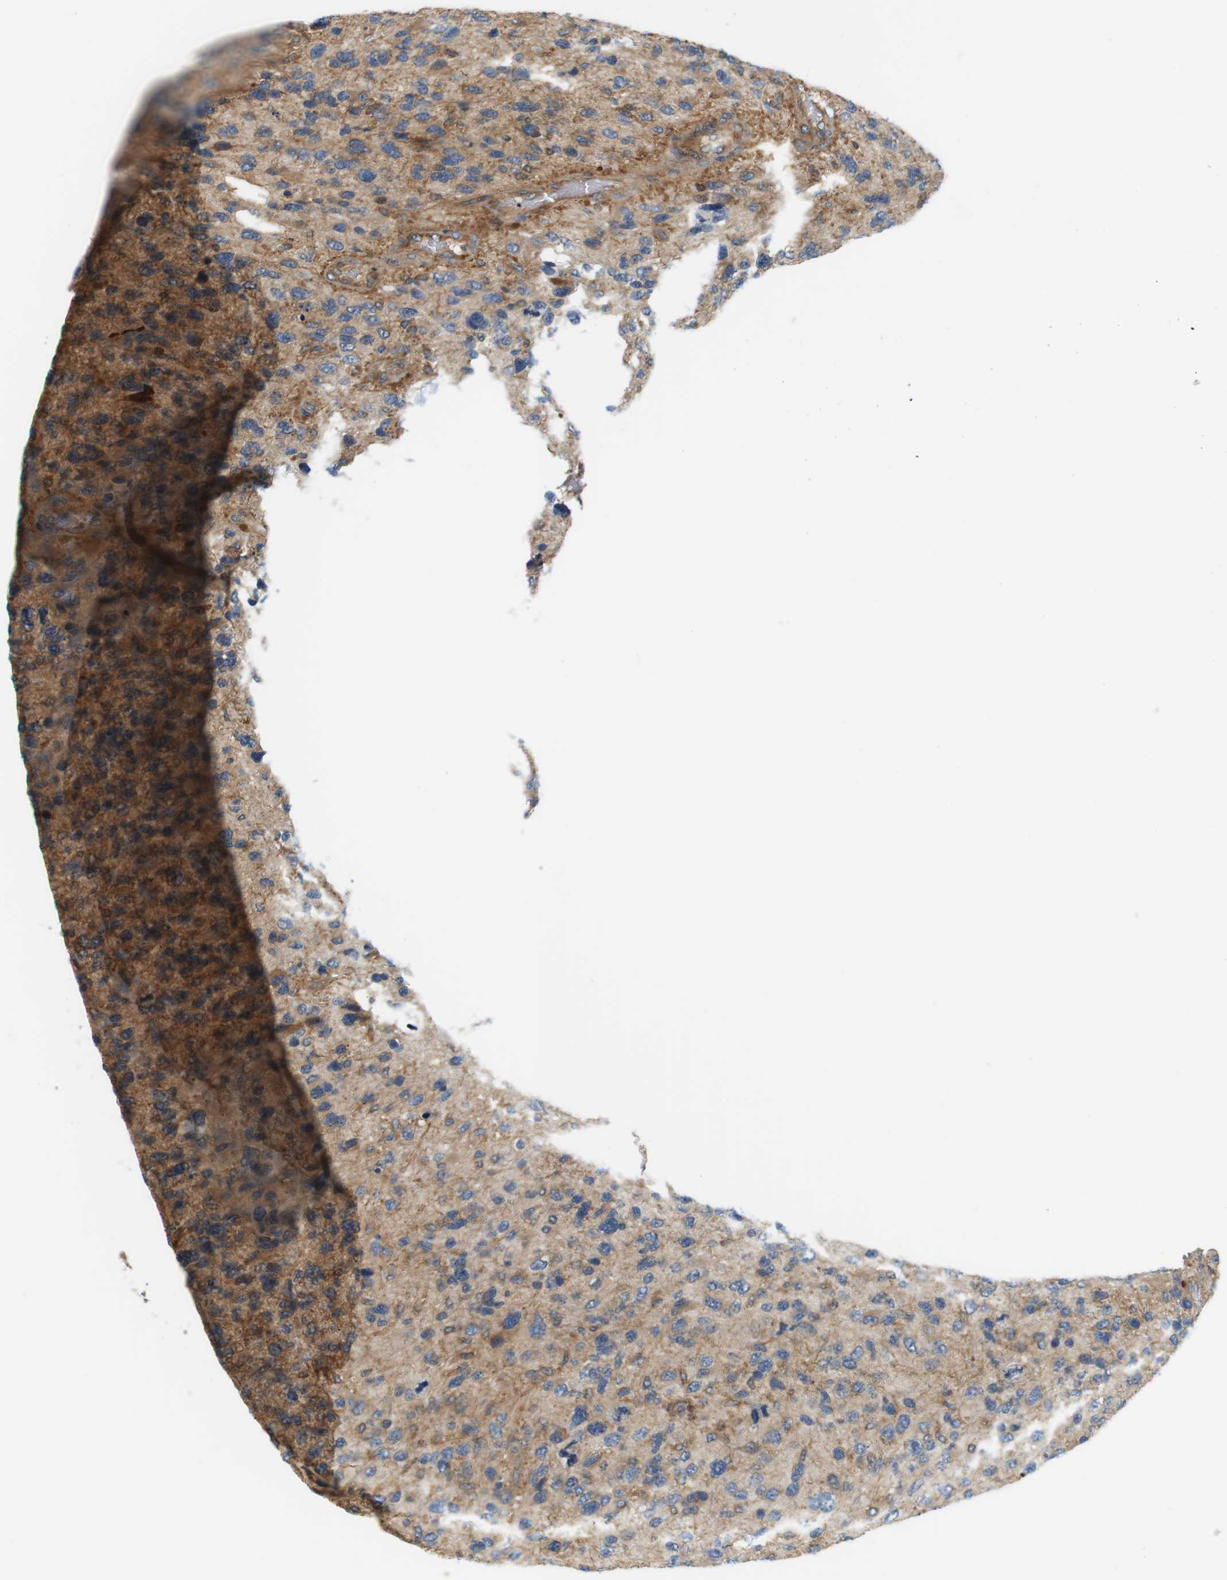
{"staining": {"intensity": "moderate", "quantity": ">75%", "location": "cytoplasmic/membranous"}, "tissue": "glioma", "cell_type": "Tumor cells", "image_type": "cancer", "snomed": [{"axis": "morphology", "description": "Glioma, malignant, High grade"}, {"axis": "topography", "description": "Brain"}], "caption": "This micrograph reveals immunohistochemistry (IHC) staining of malignant glioma (high-grade), with medium moderate cytoplasmic/membranous positivity in approximately >75% of tumor cells.", "gene": "SH3GLB1", "patient": {"sex": "female", "age": 58}}